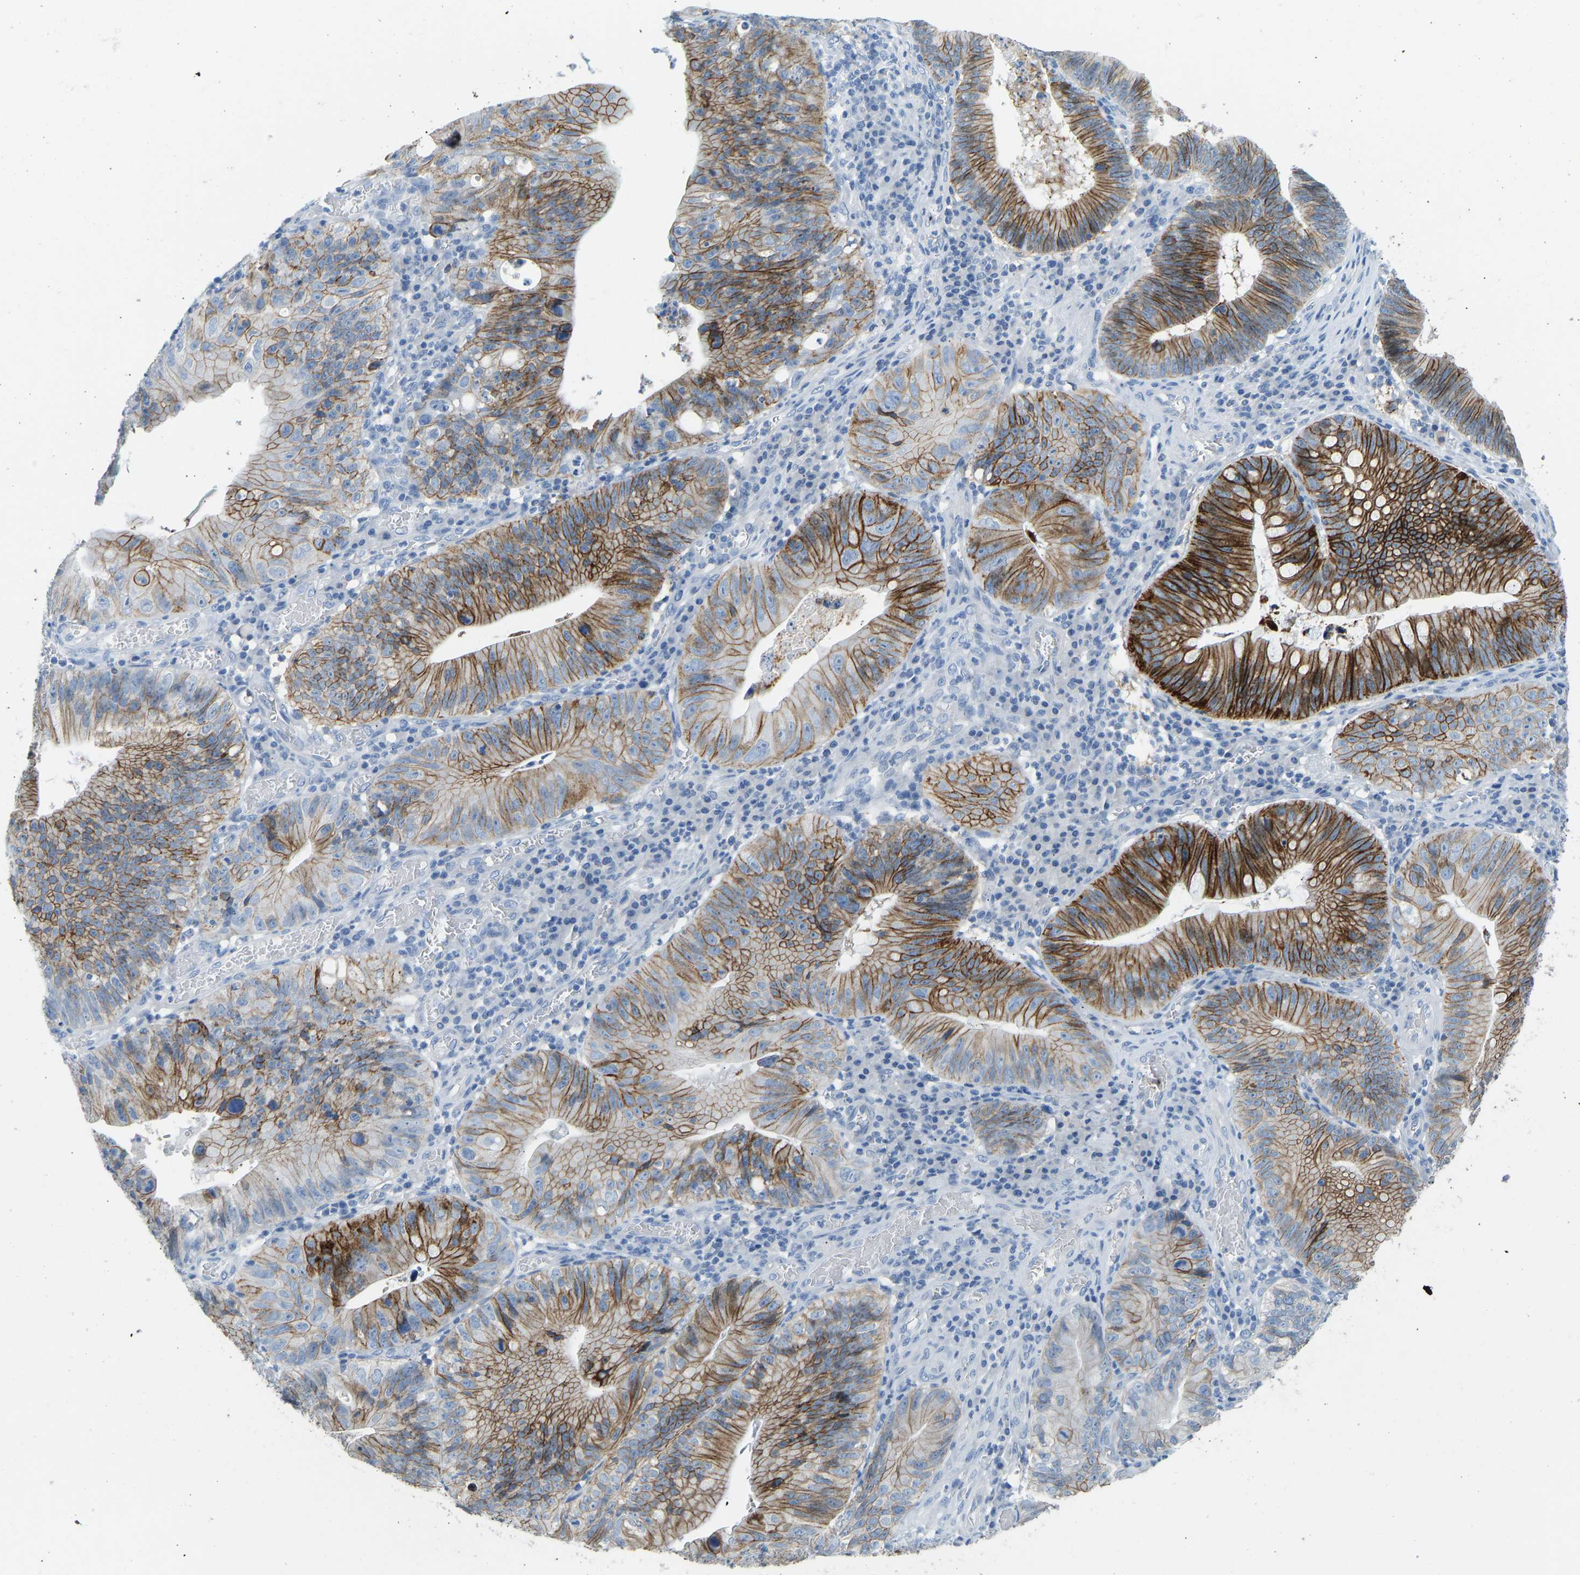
{"staining": {"intensity": "strong", "quantity": ">75%", "location": "cytoplasmic/membranous"}, "tissue": "stomach cancer", "cell_type": "Tumor cells", "image_type": "cancer", "snomed": [{"axis": "morphology", "description": "Adenocarcinoma, NOS"}, {"axis": "topography", "description": "Stomach"}], "caption": "A high-resolution histopathology image shows immunohistochemistry staining of stomach cancer, which exhibits strong cytoplasmic/membranous positivity in approximately >75% of tumor cells. The protein of interest is stained brown, and the nuclei are stained in blue (DAB (3,3'-diaminobenzidine) IHC with brightfield microscopy, high magnification).", "gene": "ATP1A1", "patient": {"sex": "male", "age": 59}}